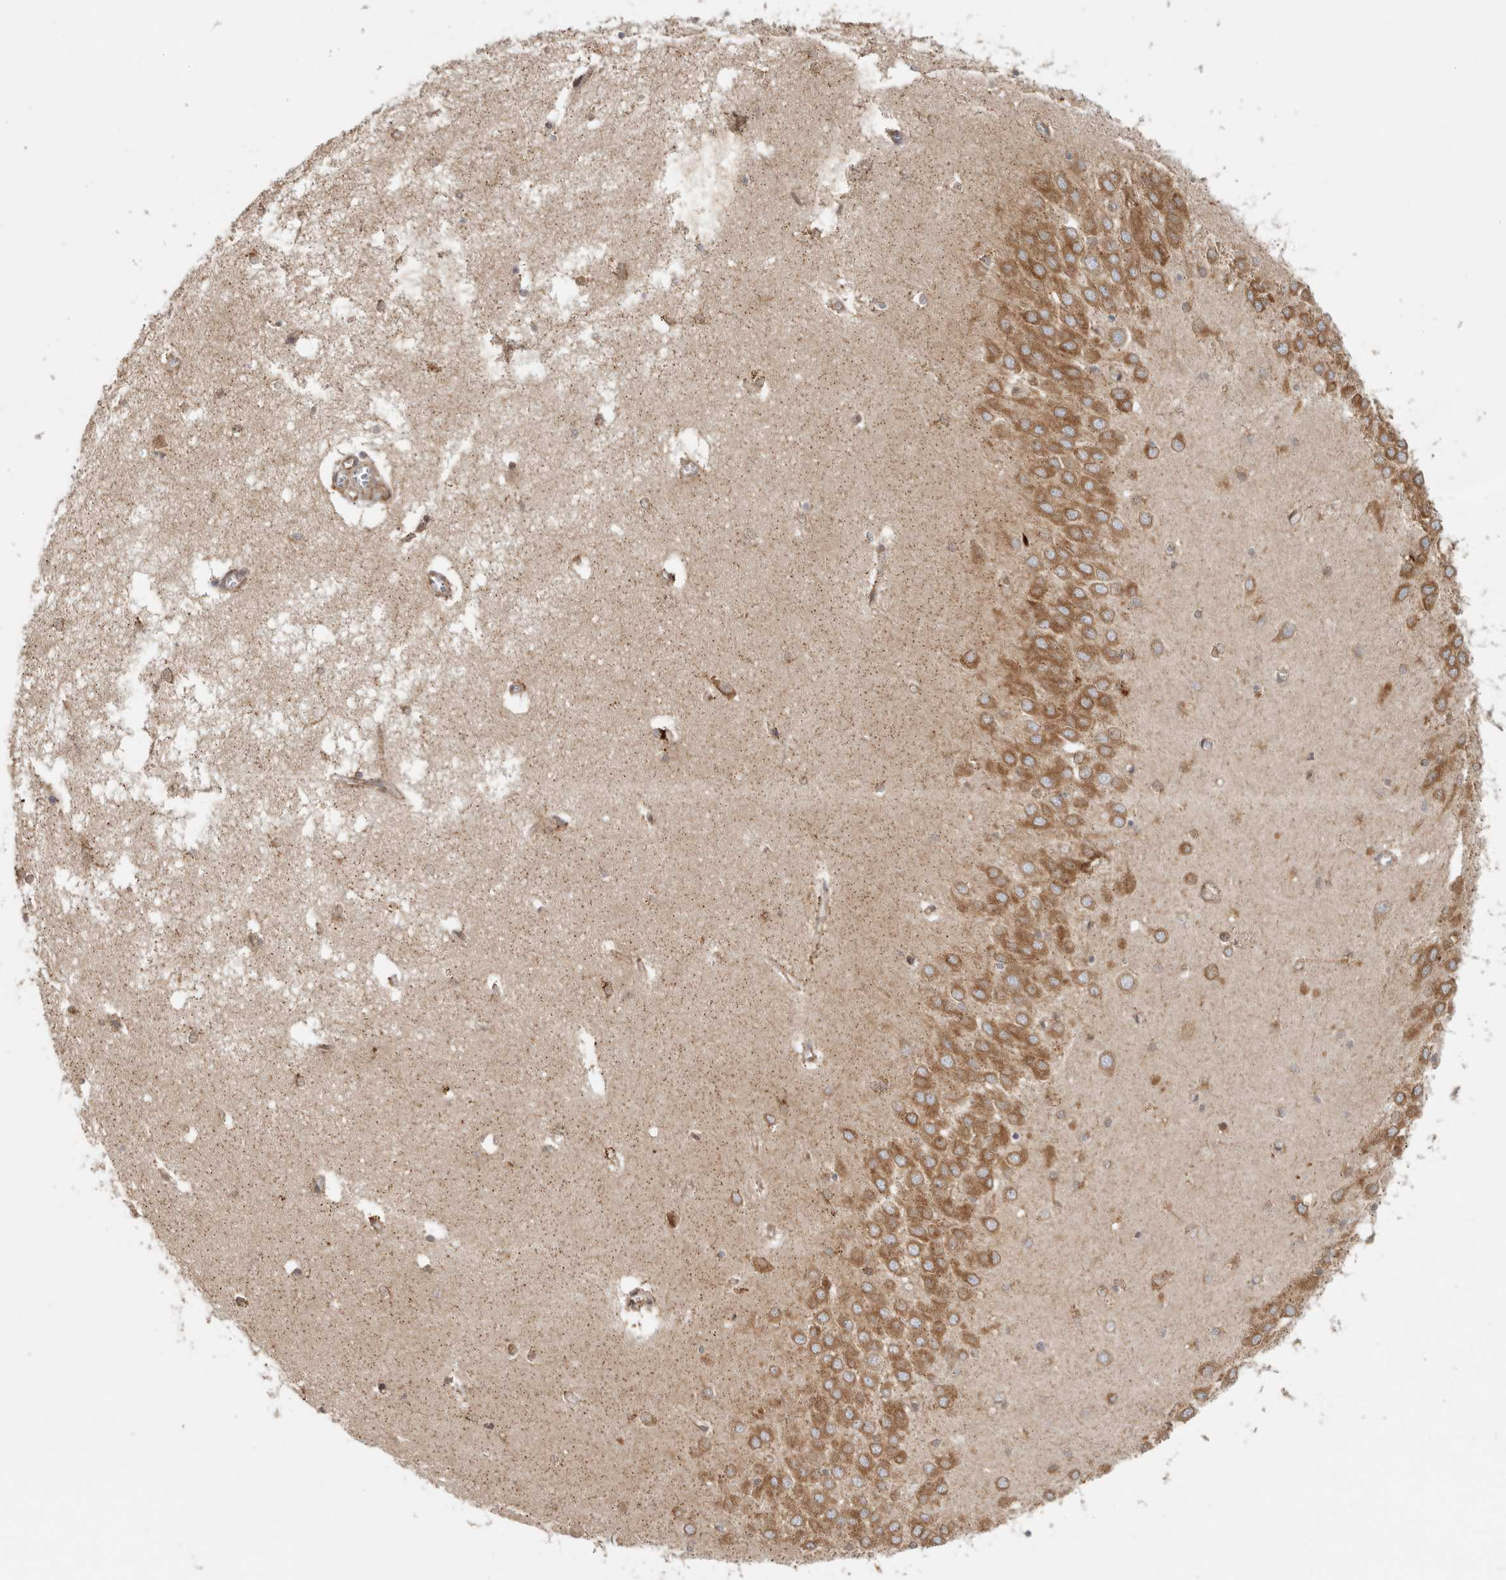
{"staining": {"intensity": "moderate", "quantity": ">75%", "location": "cytoplasmic/membranous"}, "tissue": "hippocampus", "cell_type": "Glial cells", "image_type": "normal", "snomed": [{"axis": "morphology", "description": "Normal tissue, NOS"}, {"axis": "topography", "description": "Hippocampus"}], "caption": "A photomicrograph showing moderate cytoplasmic/membranous staining in approximately >75% of glial cells in unremarkable hippocampus, as visualized by brown immunohistochemical staining.", "gene": "BCAP29", "patient": {"sex": "male", "age": 70}}